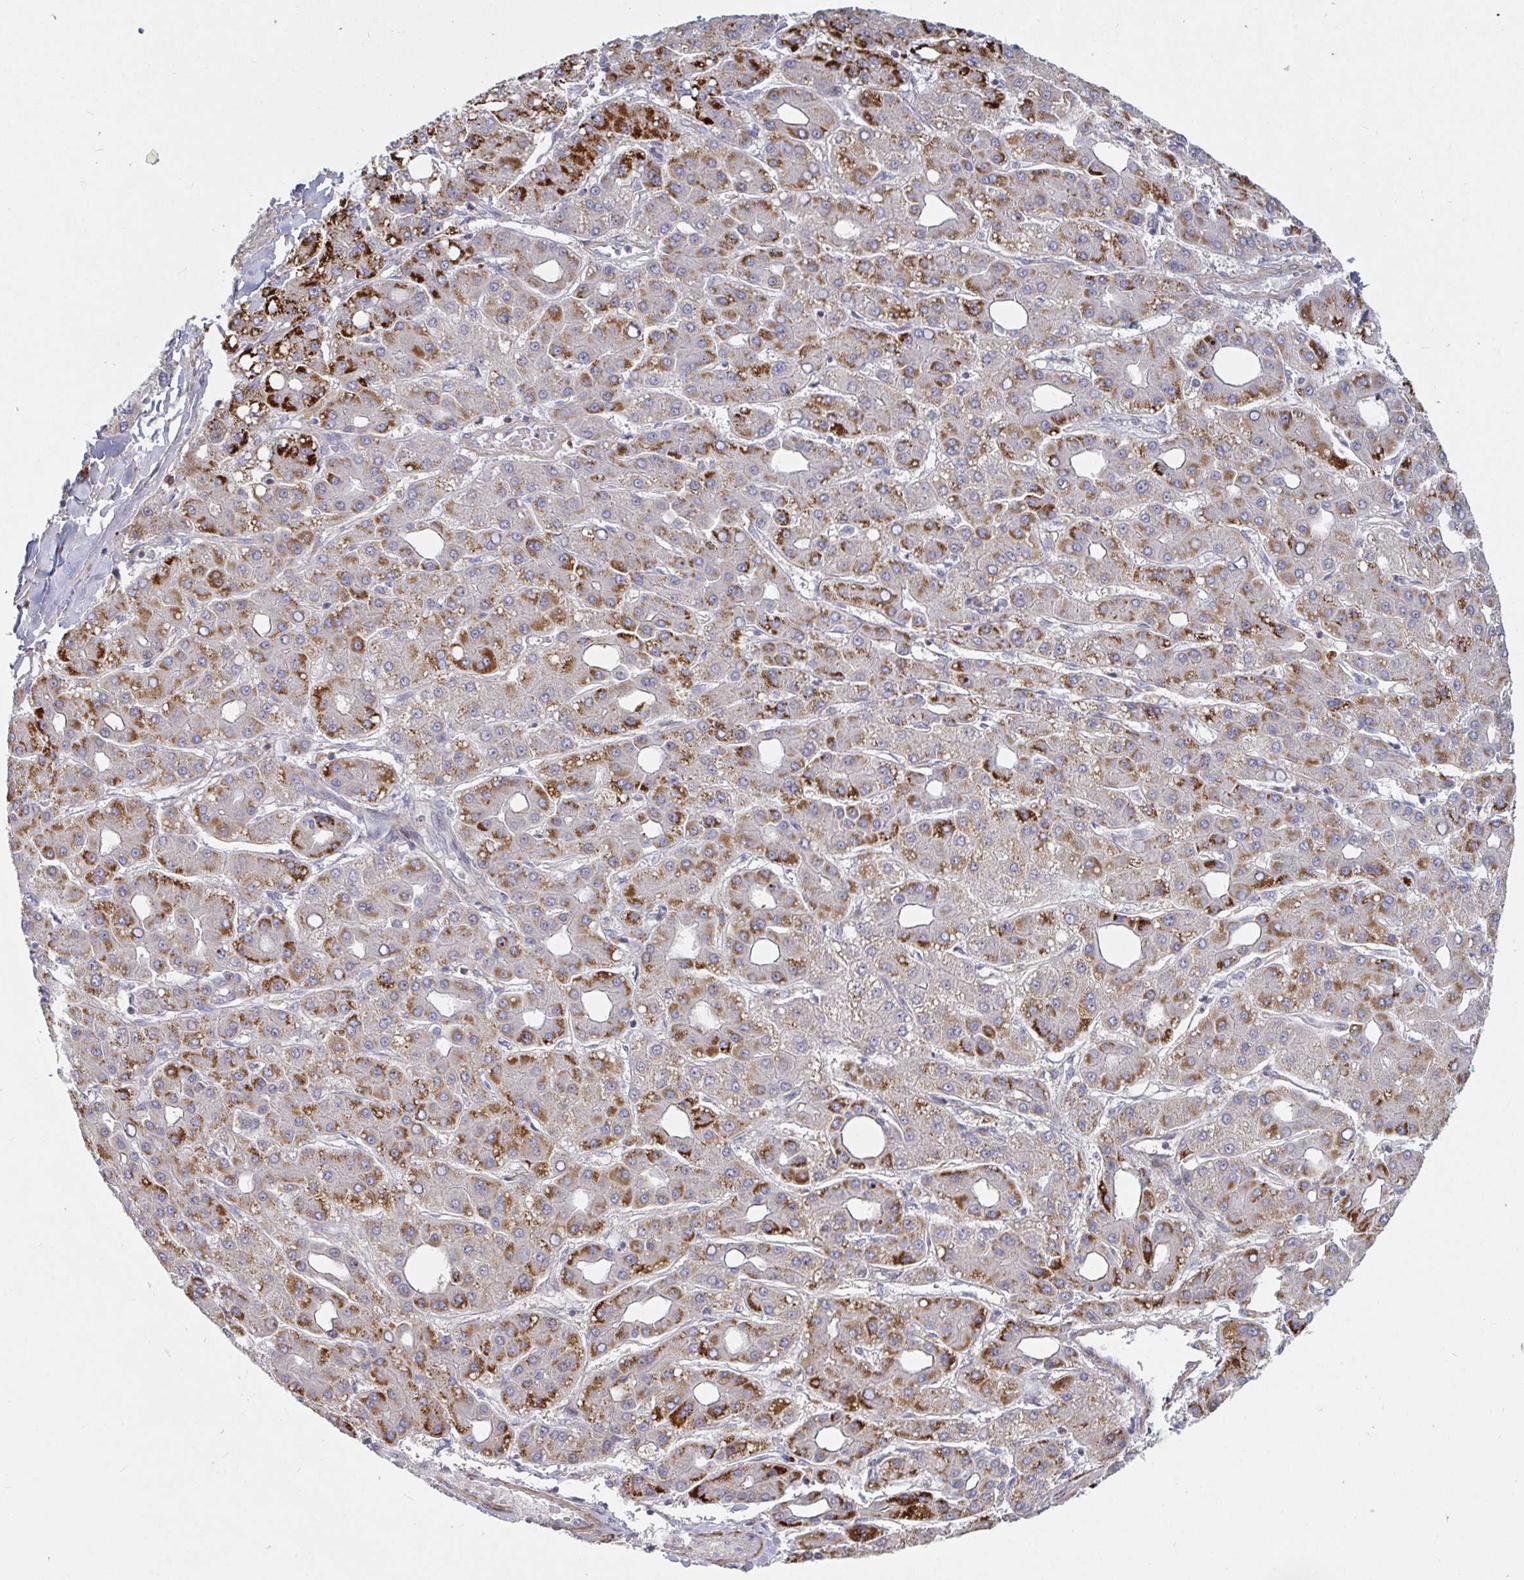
{"staining": {"intensity": "moderate", "quantity": ">75%", "location": "cytoplasmic/membranous"}, "tissue": "liver cancer", "cell_type": "Tumor cells", "image_type": "cancer", "snomed": [{"axis": "morphology", "description": "Carcinoma, Hepatocellular, NOS"}, {"axis": "topography", "description": "Liver"}], "caption": "The micrograph demonstrates immunohistochemical staining of liver cancer. There is moderate cytoplasmic/membranous staining is seen in approximately >75% of tumor cells.", "gene": "SSH2", "patient": {"sex": "male", "age": 65}}